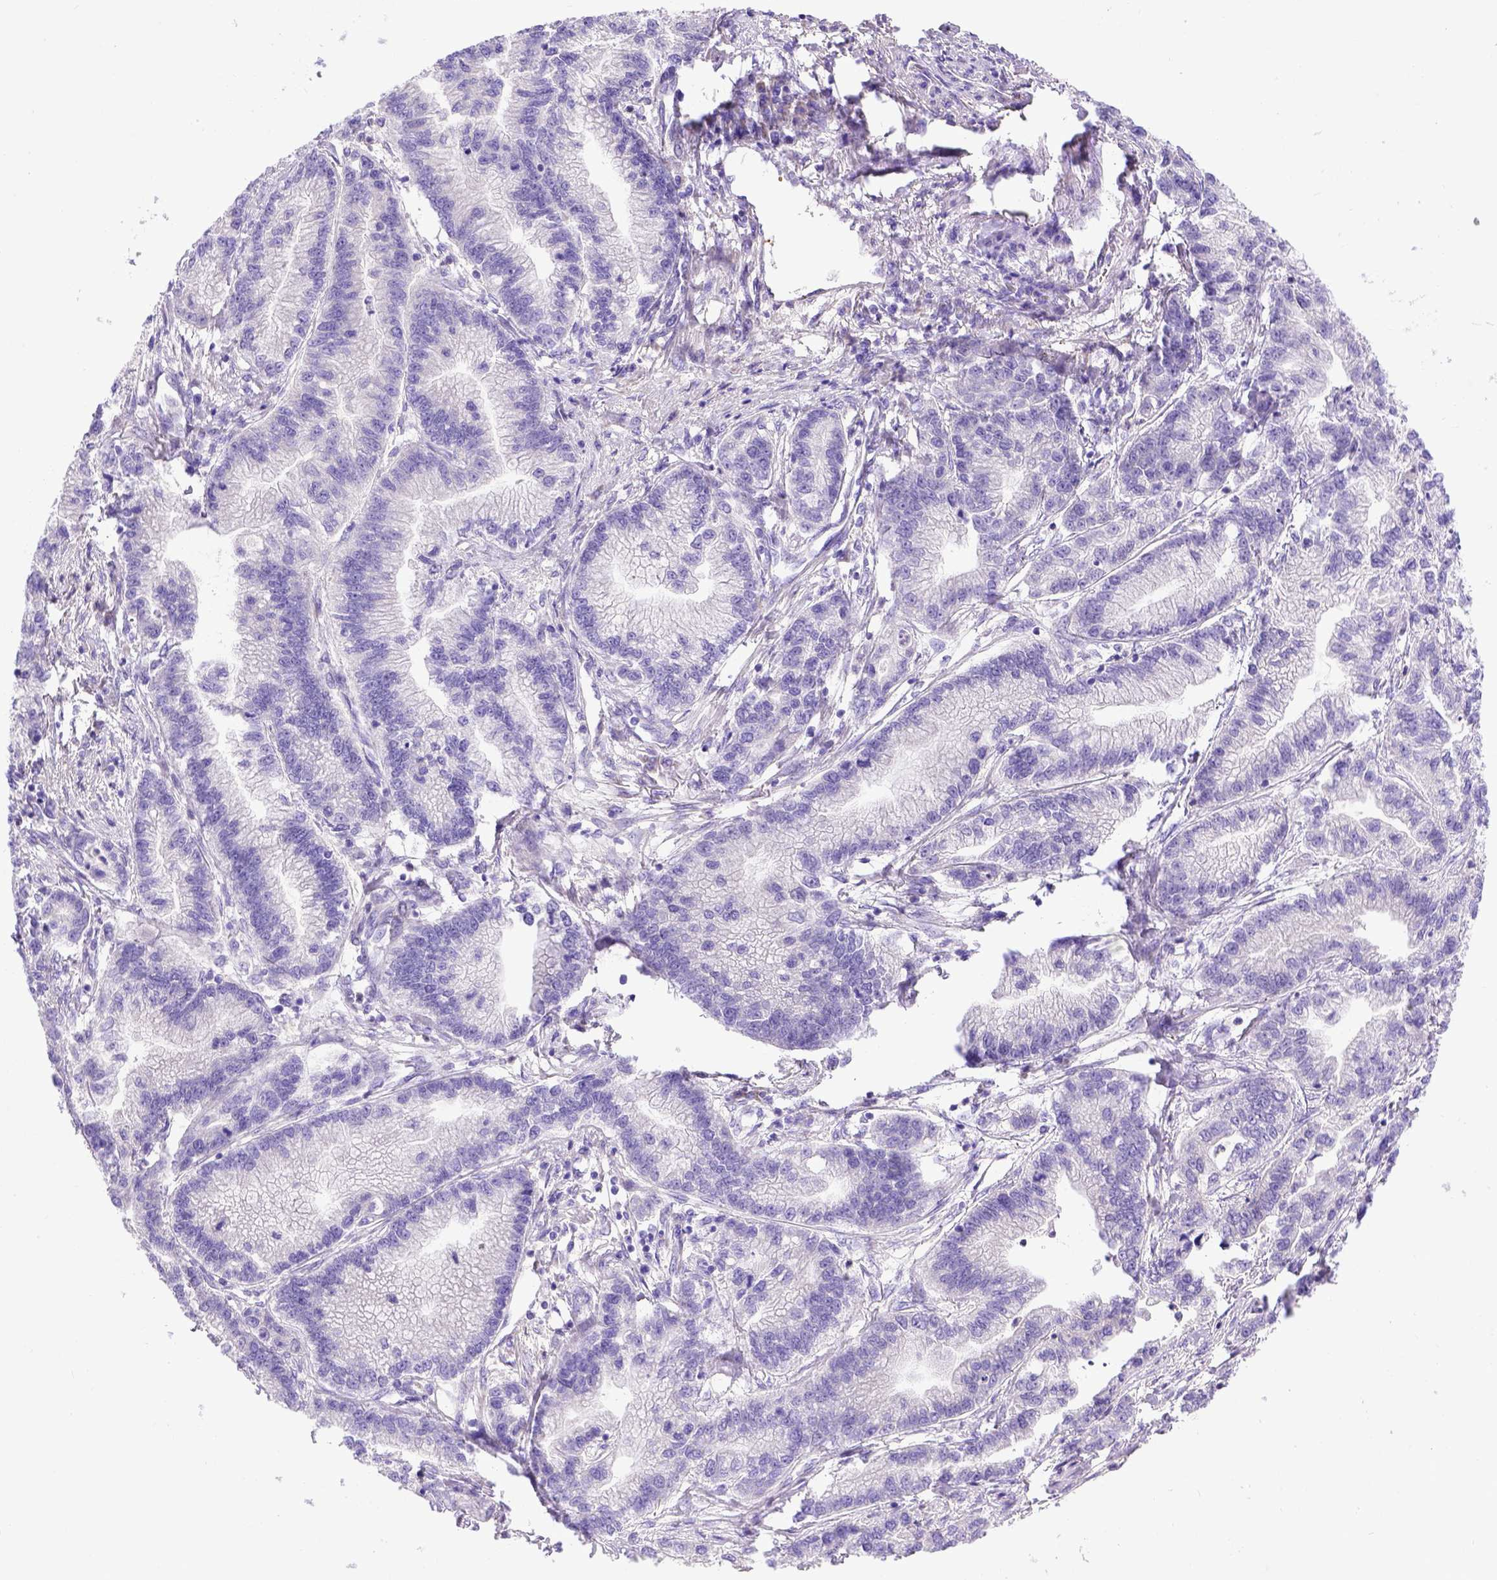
{"staining": {"intensity": "negative", "quantity": "none", "location": "none"}, "tissue": "stomach cancer", "cell_type": "Tumor cells", "image_type": "cancer", "snomed": [{"axis": "morphology", "description": "Adenocarcinoma, NOS"}, {"axis": "topography", "description": "Stomach"}], "caption": "Immunohistochemical staining of adenocarcinoma (stomach) reveals no significant positivity in tumor cells.", "gene": "CFAP300", "patient": {"sex": "male", "age": 83}}